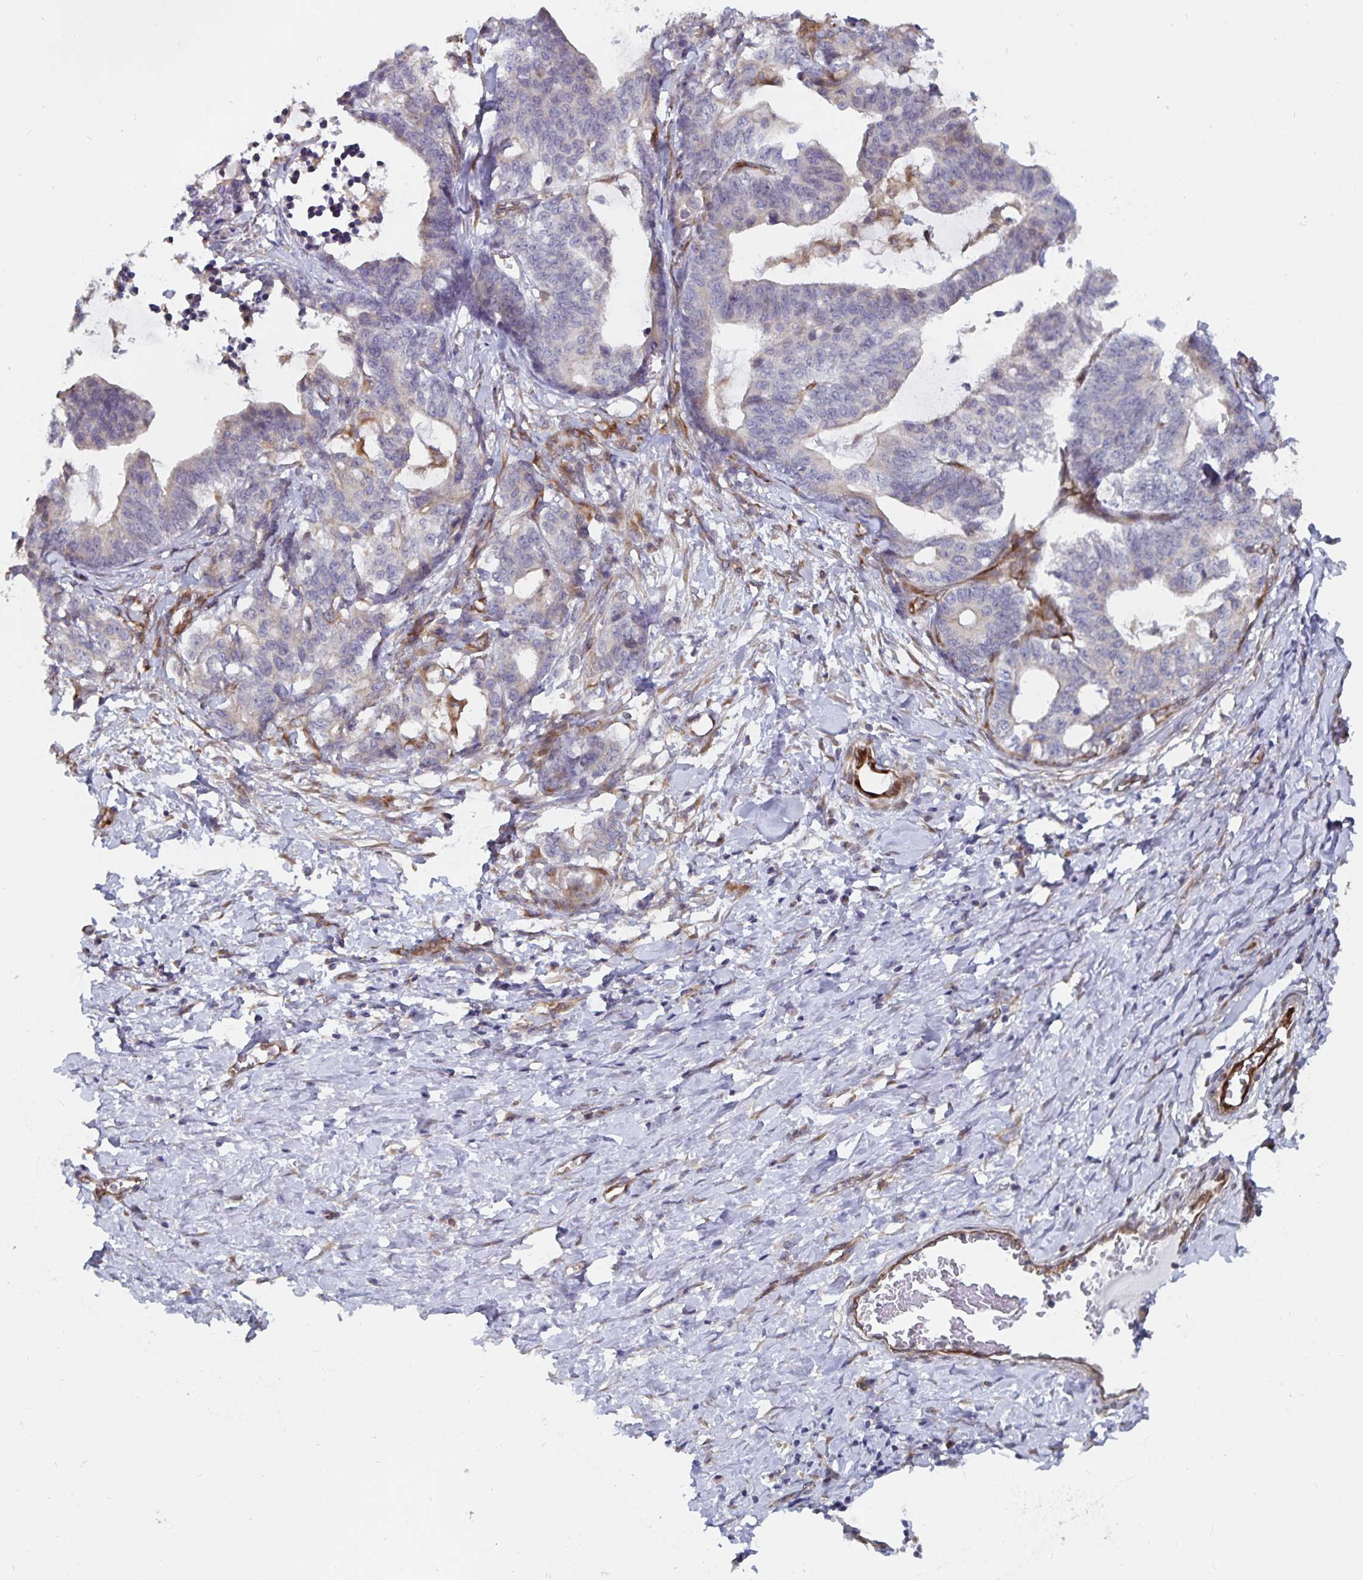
{"staining": {"intensity": "negative", "quantity": "none", "location": "none"}, "tissue": "stomach cancer", "cell_type": "Tumor cells", "image_type": "cancer", "snomed": [{"axis": "morphology", "description": "Normal tissue, NOS"}, {"axis": "morphology", "description": "Adenocarcinoma, NOS"}, {"axis": "topography", "description": "Stomach"}], "caption": "High magnification brightfield microscopy of stomach cancer (adenocarcinoma) stained with DAB (3,3'-diaminobenzidine) (brown) and counterstained with hematoxylin (blue): tumor cells show no significant positivity.", "gene": "BCAP29", "patient": {"sex": "female", "age": 64}}